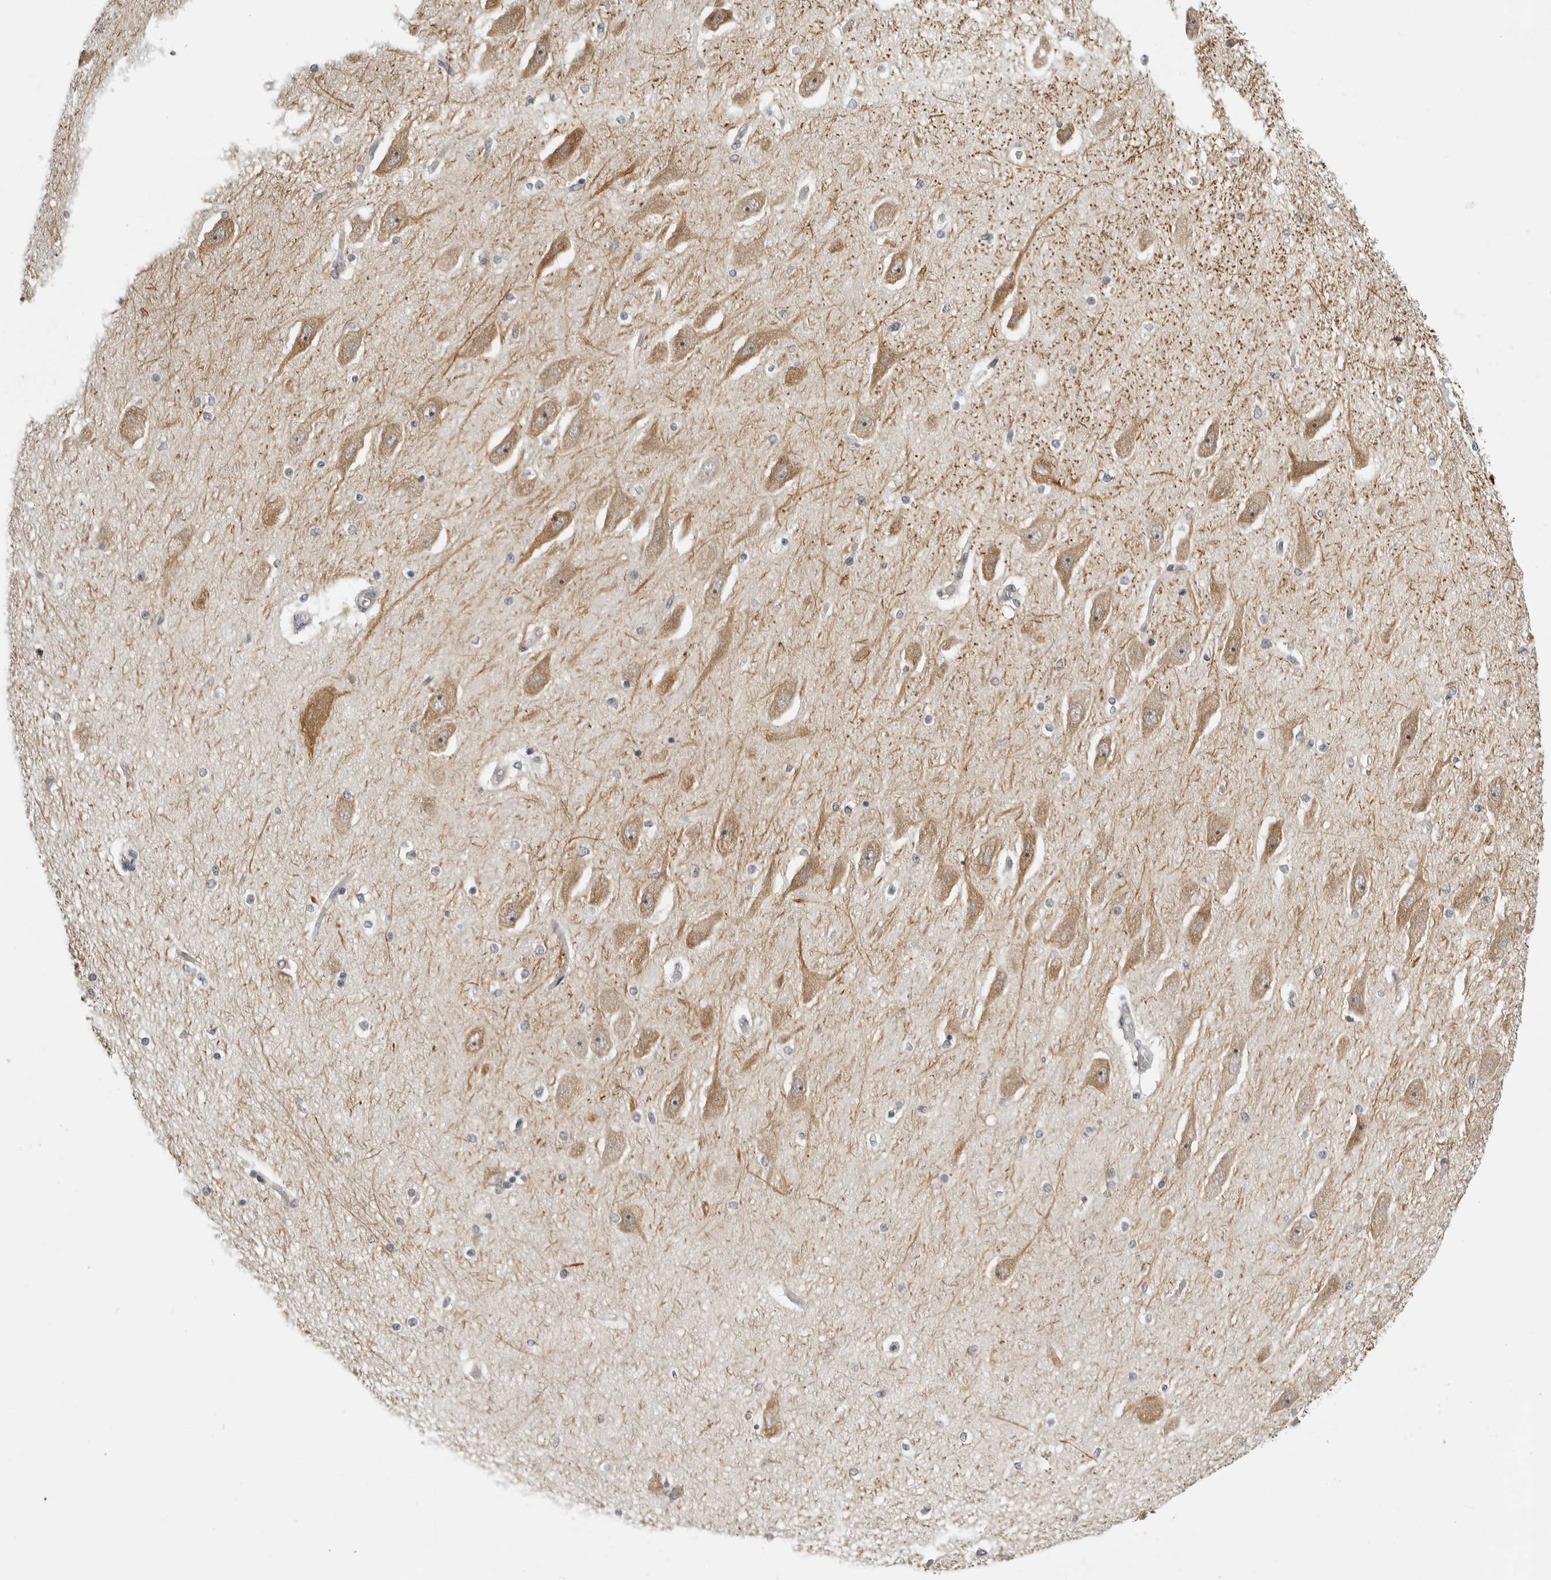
{"staining": {"intensity": "moderate", "quantity": "25%-75%", "location": "nuclear"}, "tissue": "hippocampus", "cell_type": "Glial cells", "image_type": "normal", "snomed": [{"axis": "morphology", "description": "Normal tissue, NOS"}, {"axis": "topography", "description": "Hippocampus"}], "caption": "Glial cells show medium levels of moderate nuclear positivity in approximately 25%-75% of cells in normal hippocampus.", "gene": "CEP295NL", "patient": {"sex": "female", "age": 54}}